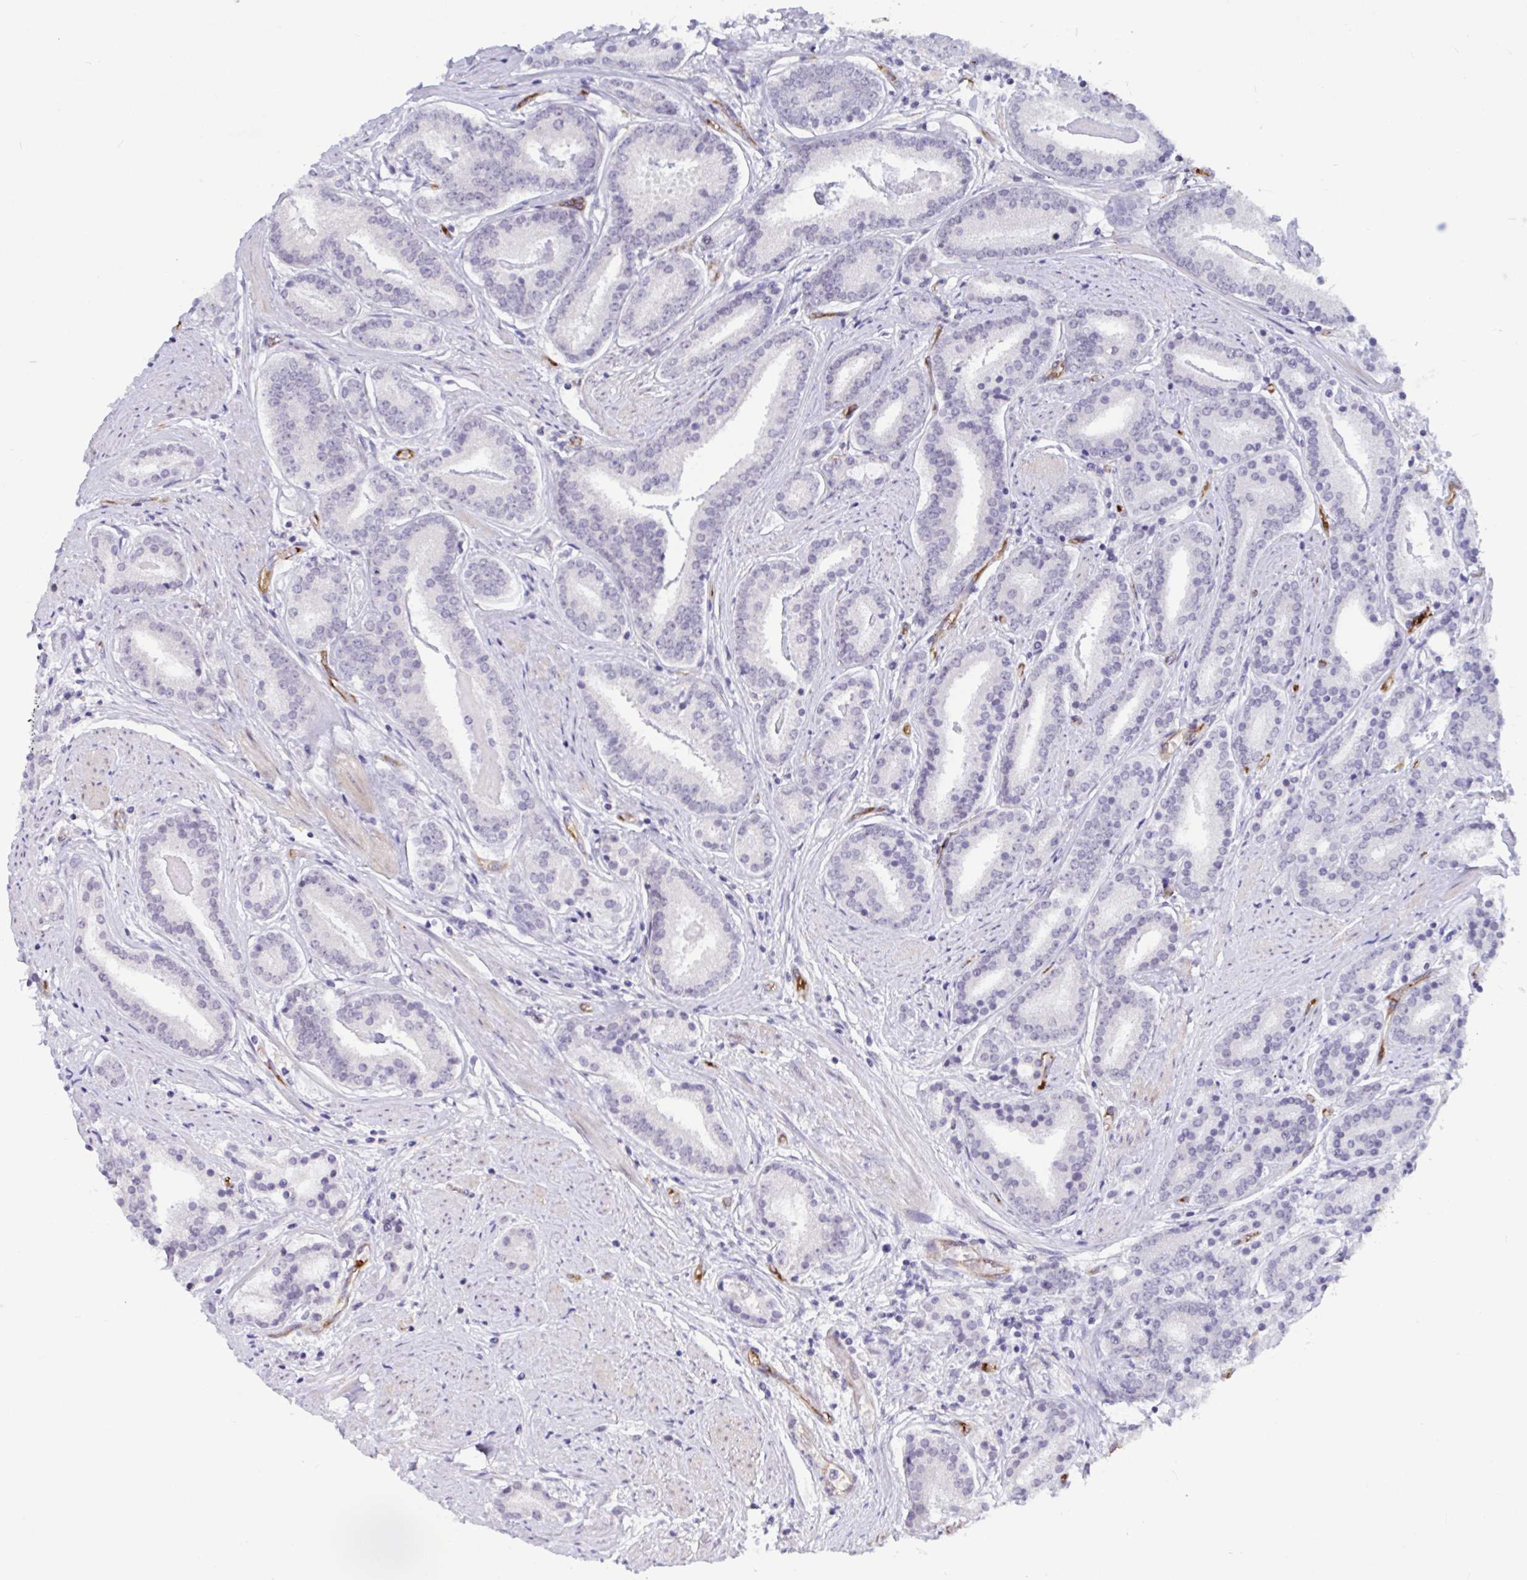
{"staining": {"intensity": "negative", "quantity": "none", "location": "none"}, "tissue": "prostate cancer", "cell_type": "Tumor cells", "image_type": "cancer", "snomed": [{"axis": "morphology", "description": "Adenocarcinoma, High grade"}, {"axis": "topography", "description": "Prostate"}], "caption": "IHC photomicrograph of neoplastic tissue: prostate high-grade adenocarcinoma stained with DAB demonstrates no significant protein staining in tumor cells.", "gene": "EML1", "patient": {"sex": "male", "age": 63}}